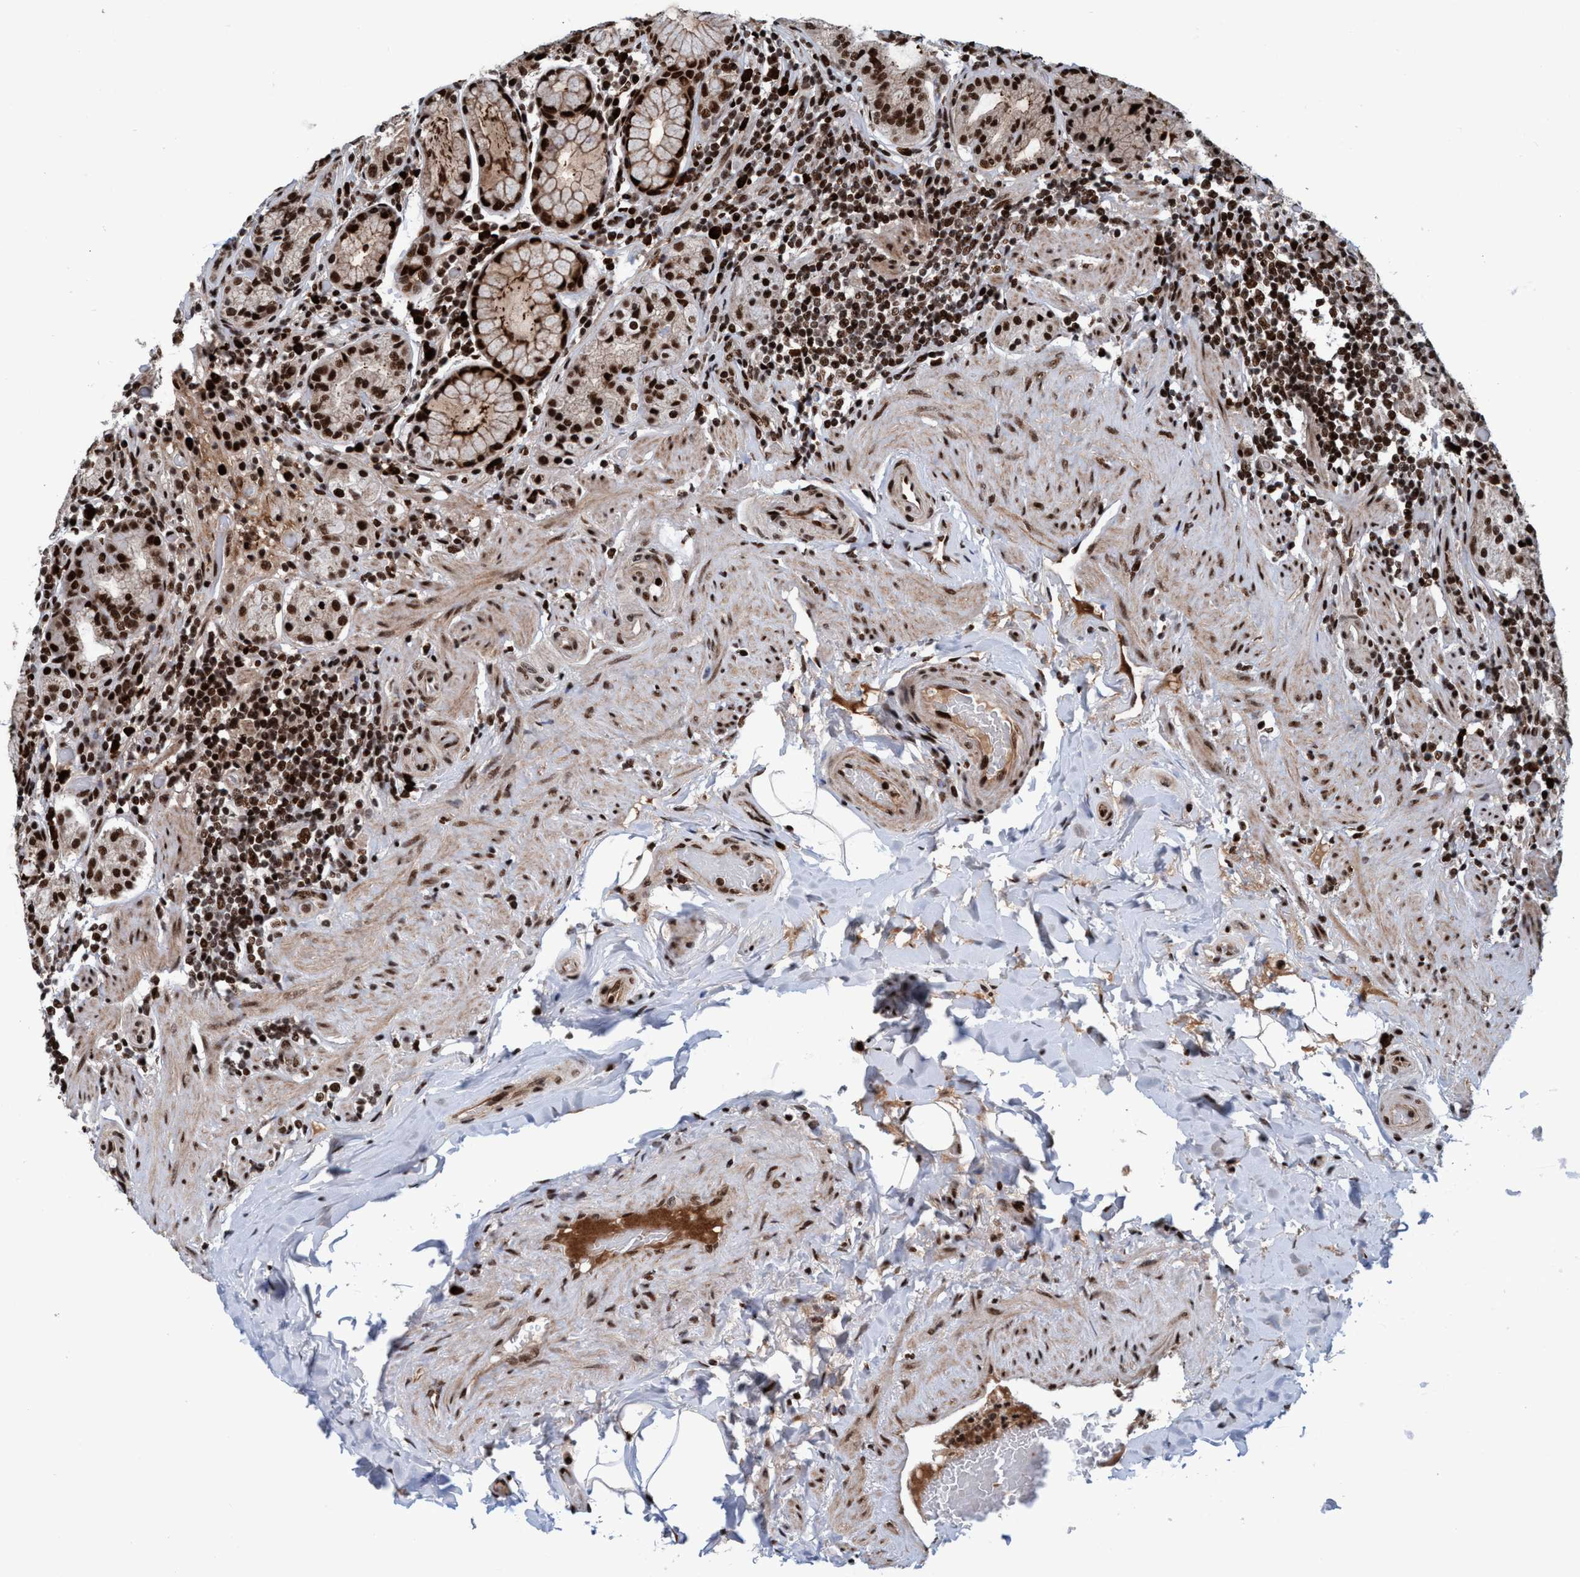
{"staining": {"intensity": "strong", "quantity": ">75%", "location": "cytoplasmic/membranous,nuclear"}, "tissue": "stomach", "cell_type": "Glandular cells", "image_type": "normal", "snomed": [{"axis": "morphology", "description": "Normal tissue, NOS"}, {"axis": "topography", "description": "Stomach, lower"}], "caption": "Immunohistochemistry (DAB (3,3'-diaminobenzidine)) staining of unremarkable human stomach displays strong cytoplasmic/membranous,nuclear protein staining in about >75% of glandular cells.", "gene": "TOPBP1", "patient": {"sex": "female", "age": 76}}